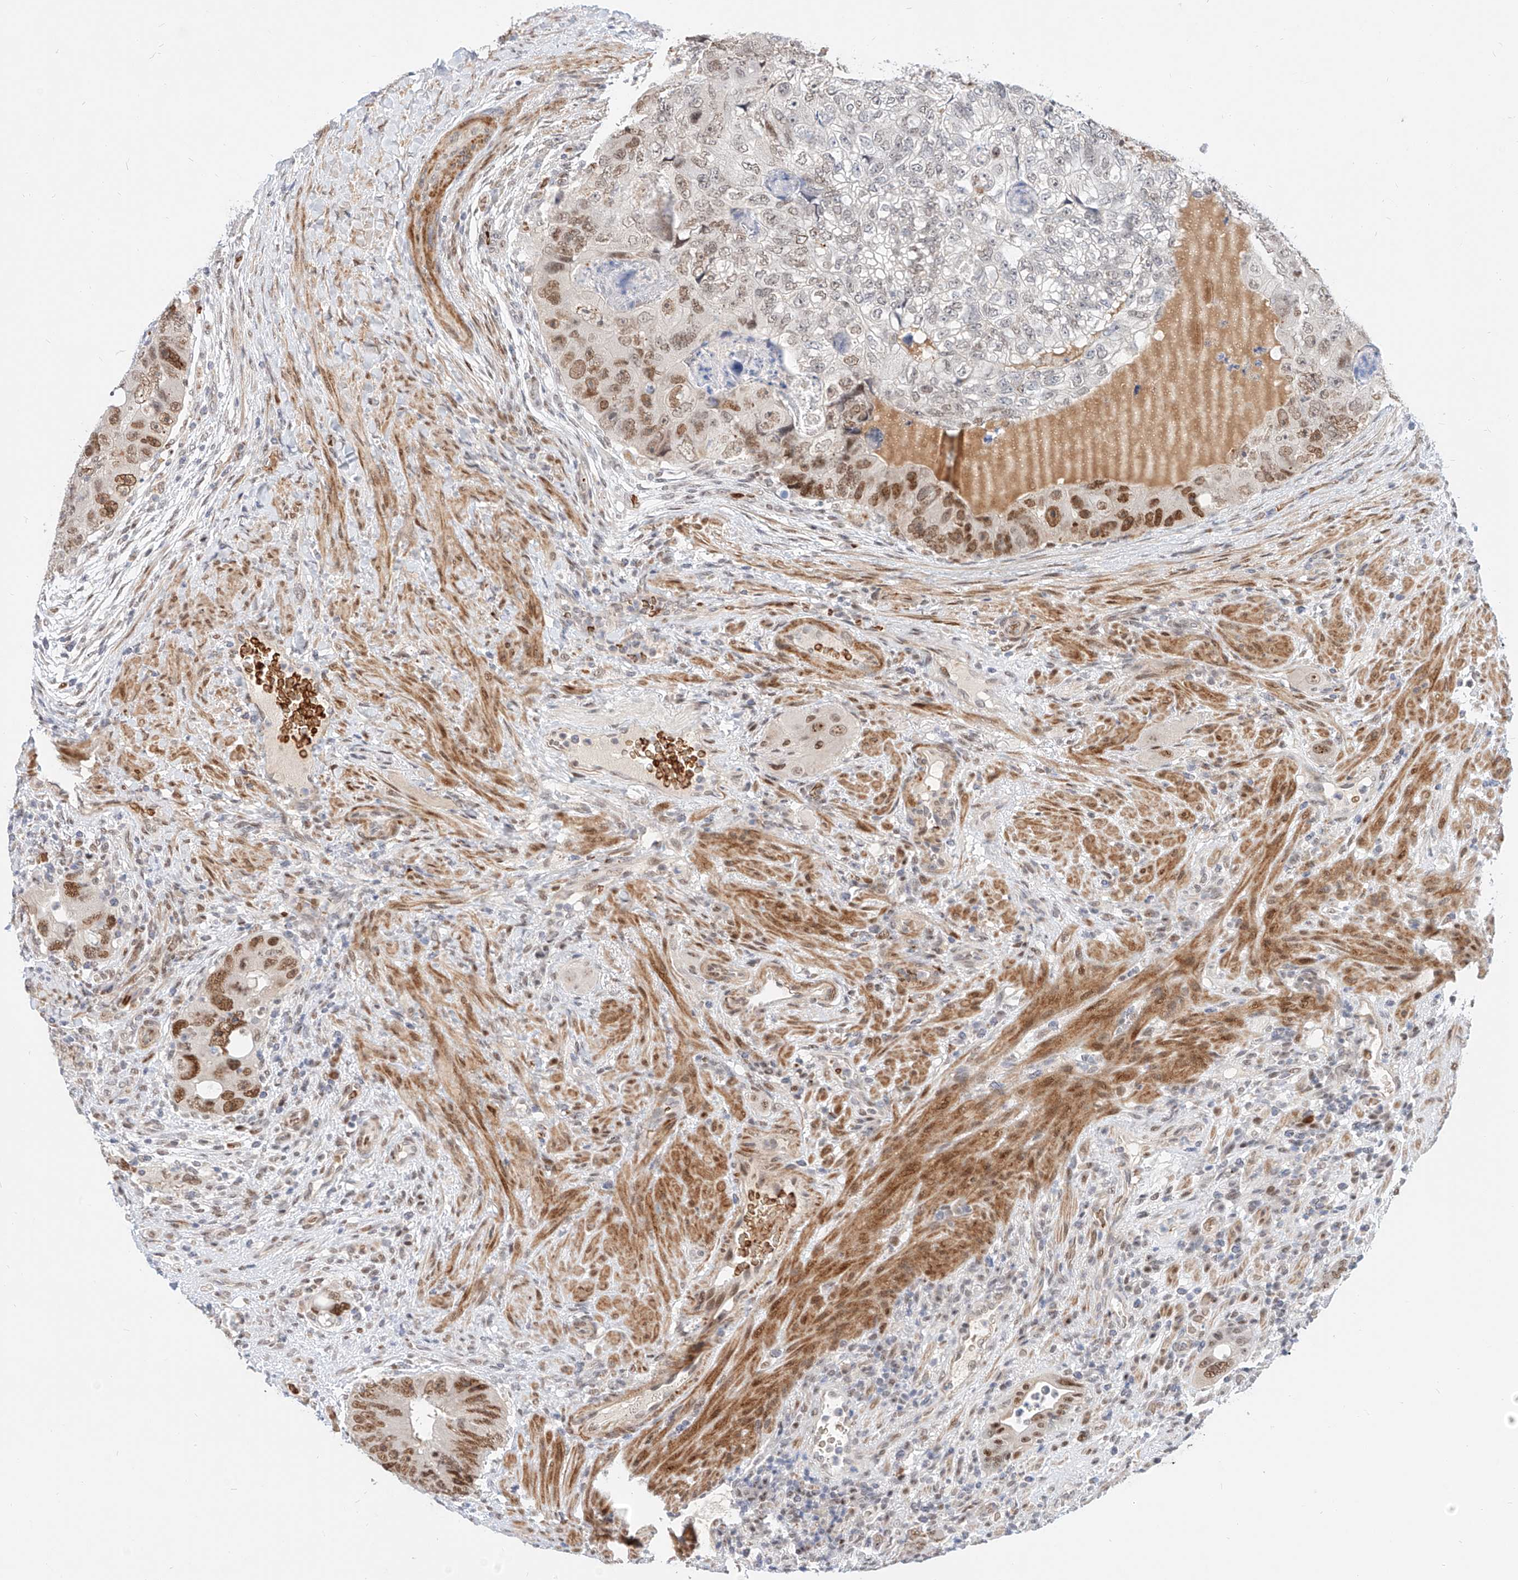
{"staining": {"intensity": "moderate", "quantity": "25%-75%", "location": "nuclear"}, "tissue": "colorectal cancer", "cell_type": "Tumor cells", "image_type": "cancer", "snomed": [{"axis": "morphology", "description": "Adenocarcinoma, NOS"}, {"axis": "topography", "description": "Rectum"}], "caption": "IHC of colorectal cancer shows medium levels of moderate nuclear expression in about 25%-75% of tumor cells.", "gene": "CBX8", "patient": {"sex": "male", "age": 59}}